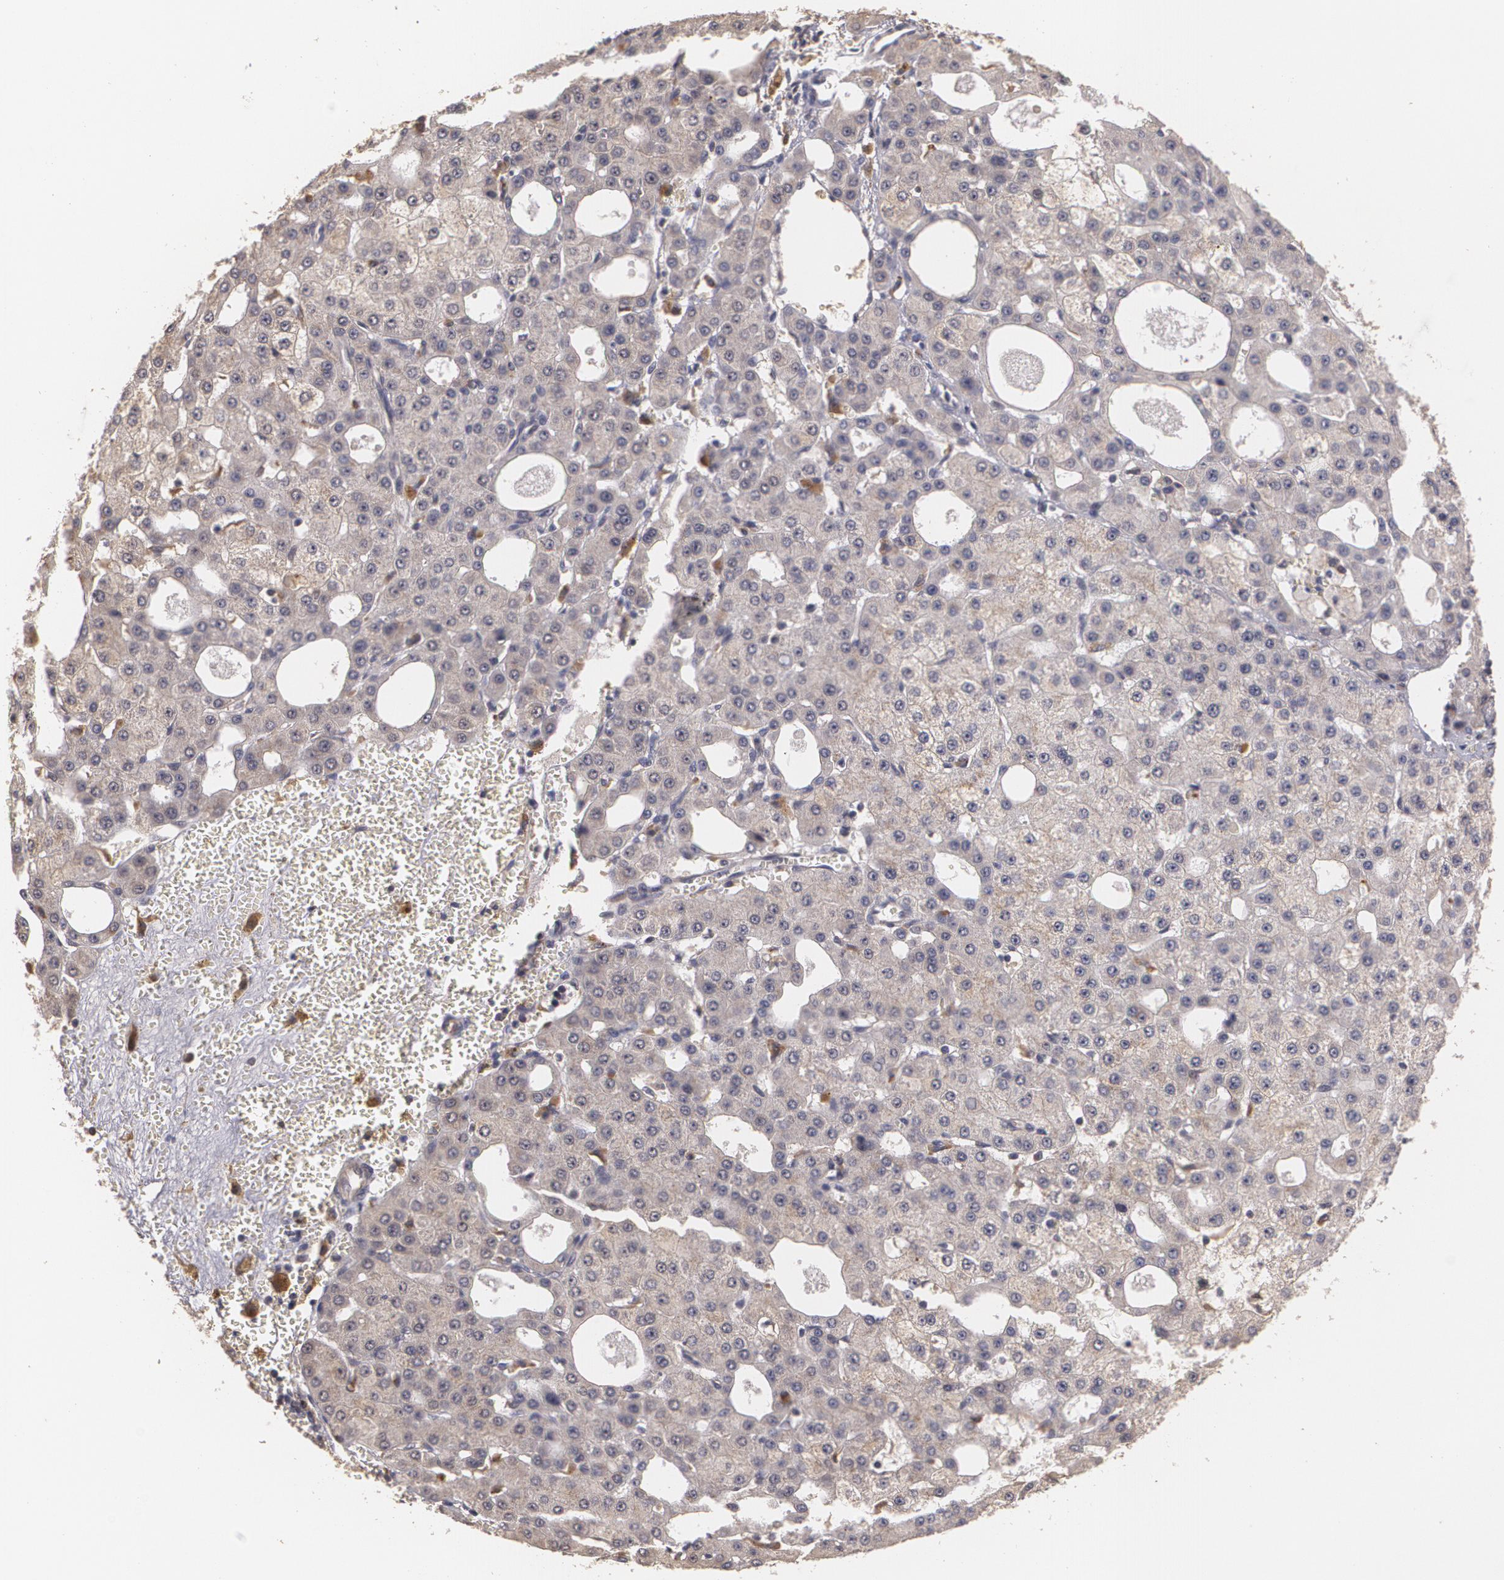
{"staining": {"intensity": "weak", "quantity": ">75%", "location": "cytoplasmic/membranous"}, "tissue": "liver cancer", "cell_type": "Tumor cells", "image_type": "cancer", "snomed": [{"axis": "morphology", "description": "Carcinoma, Hepatocellular, NOS"}, {"axis": "topography", "description": "Liver"}], "caption": "The image shows staining of hepatocellular carcinoma (liver), revealing weak cytoplasmic/membranous protein positivity (brown color) within tumor cells. (DAB = brown stain, brightfield microscopy at high magnification).", "gene": "BRCA1", "patient": {"sex": "male", "age": 47}}